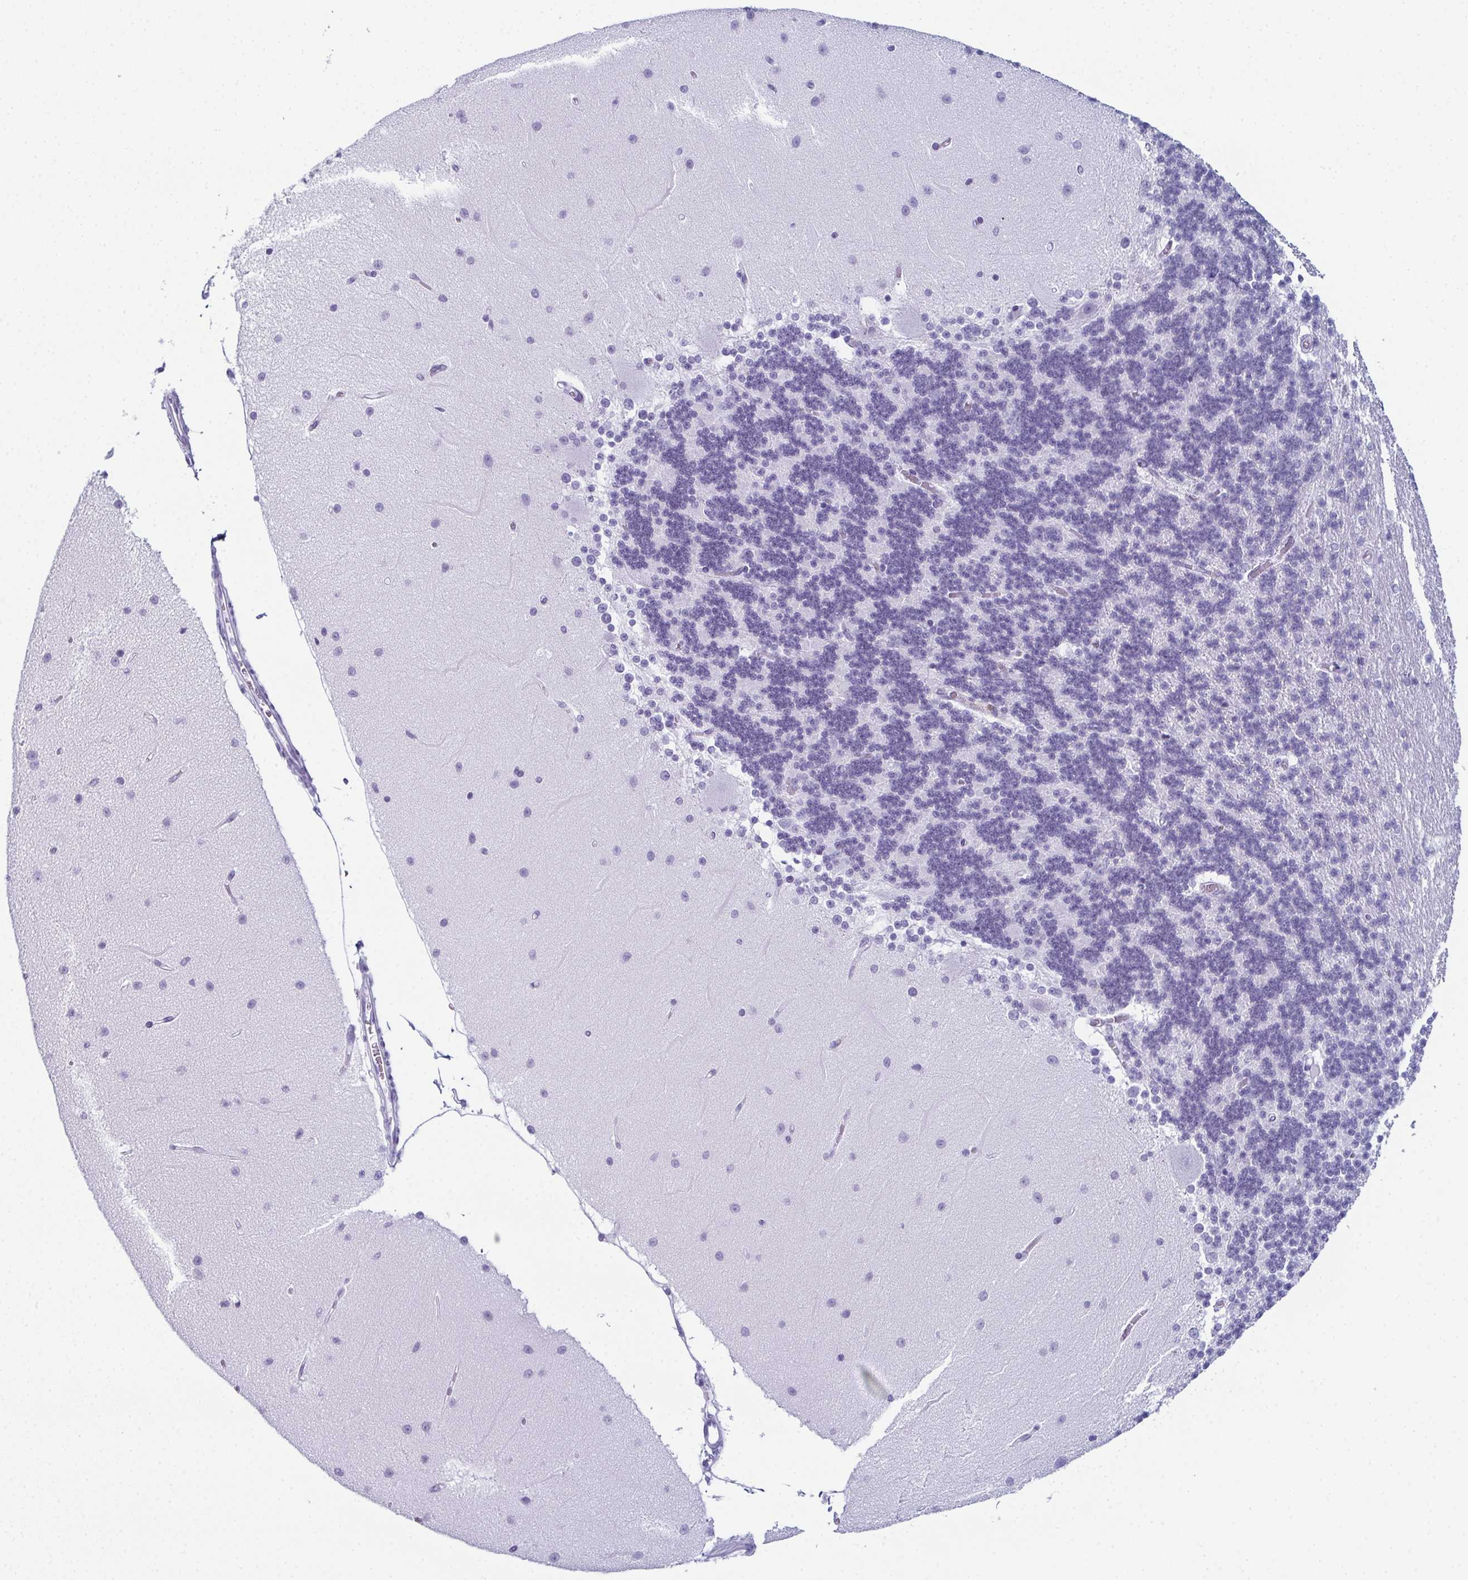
{"staining": {"intensity": "negative", "quantity": "none", "location": "none"}, "tissue": "cerebellum", "cell_type": "Cells in granular layer", "image_type": "normal", "snomed": [{"axis": "morphology", "description": "Normal tissue, NOS"}, {"axis": "topography", "description": "Cerebellum"}], "caption": "IHC photomicrograph of normal cerebellum: cerebellum stained with DAB (3,3'-diaminobenzidine) demonstrates no significant protein staining in cells in granular layer.", "gene": "ENKUR", "patient": {"sex": "female", "age": 54}}